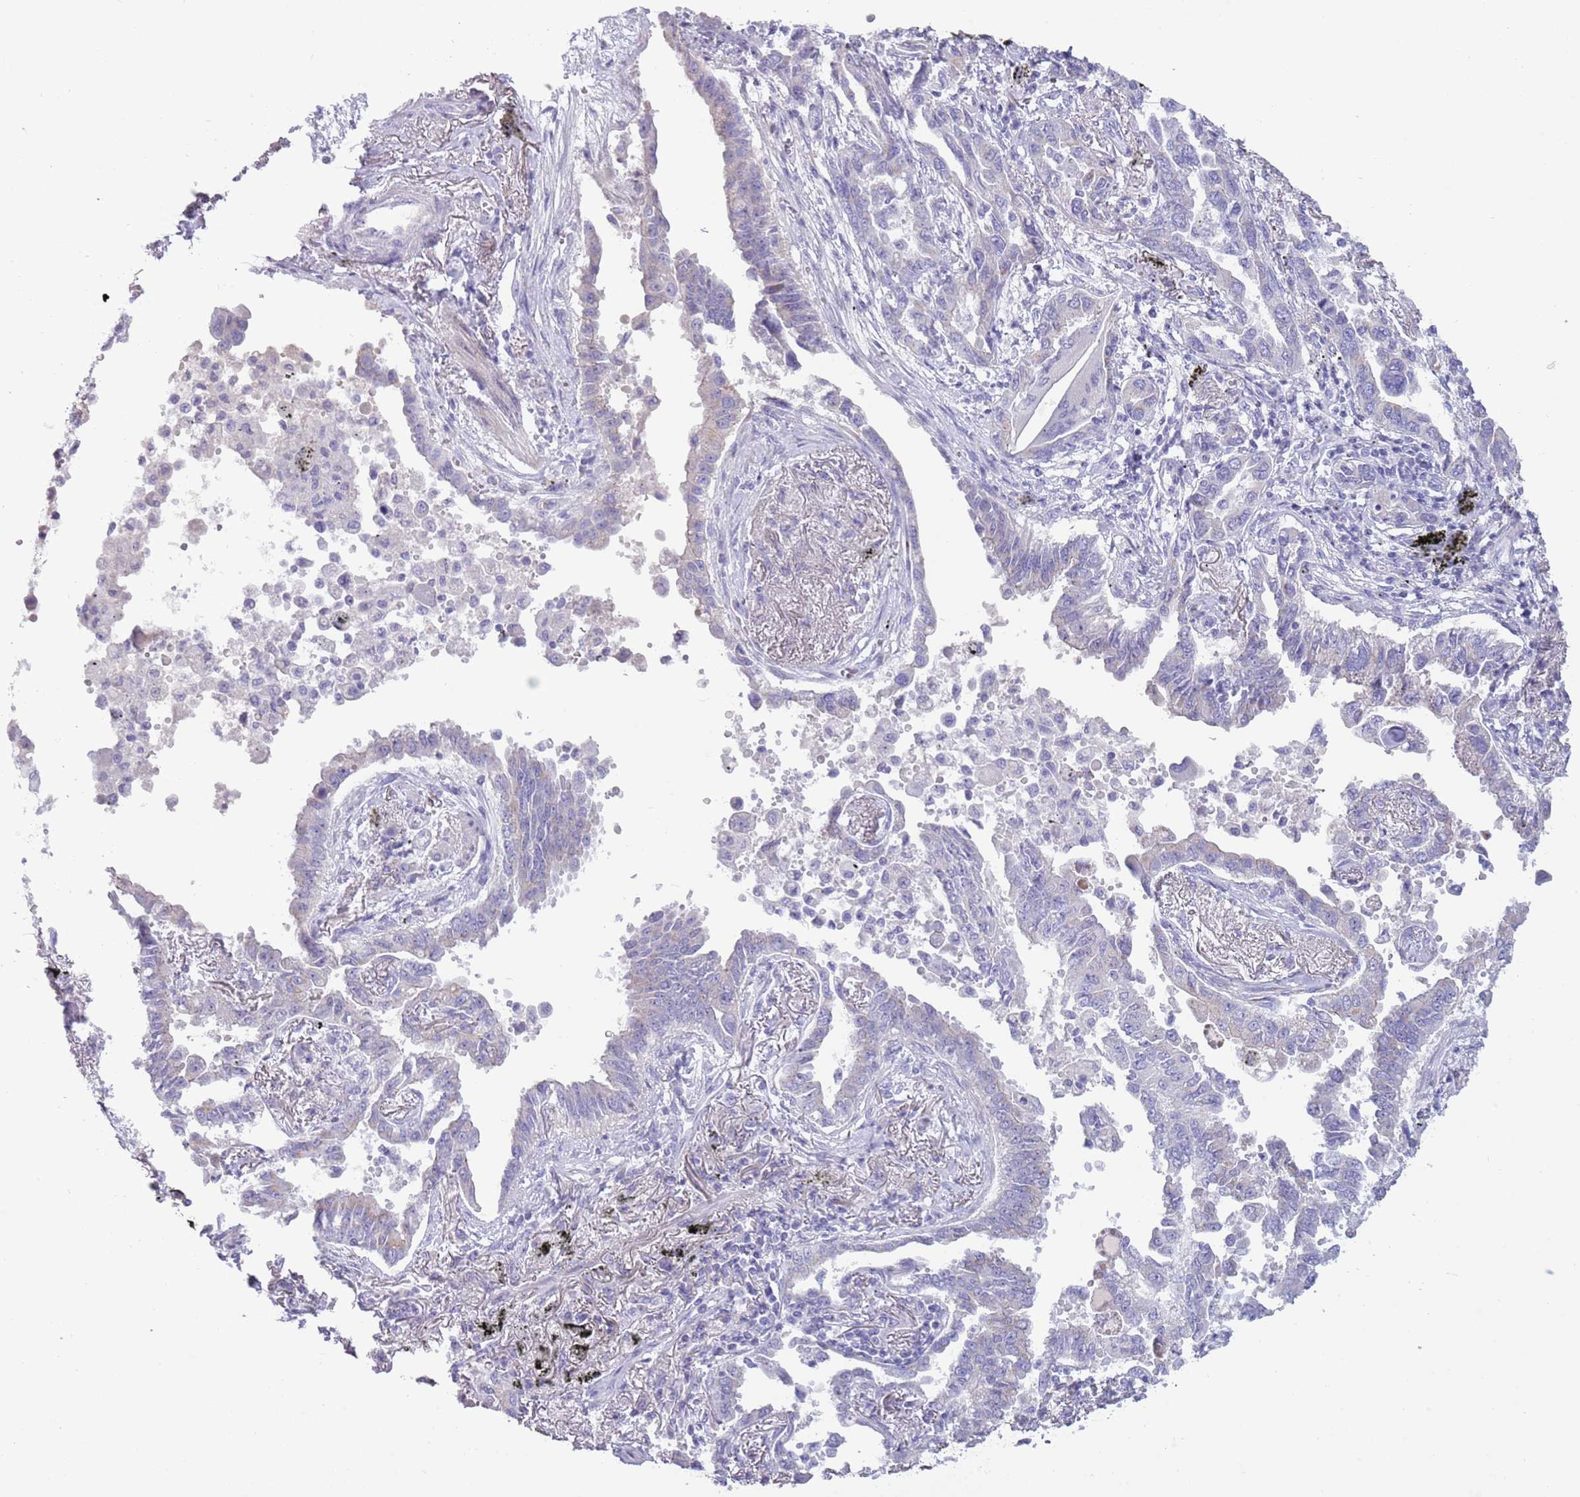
{"staining": {"intensity": "negative", "quantity": "none", "location": "none"}, "tissue": "lung cancer", "cell_type": "Tumor cells", "image_type": "cancer", "snomed": [{"axis": "morphology", "description": "Adenocarcinoma, NOS"}, {"axis": "topography", "description": "Lung"}], "caption": "Immunohistochemistry photomicrograph of lung cancer stained for a protein (brown), which reveals no expression in tumor cells. (DAB (3,3'-diaminobenzidine) immunohistochemistry (IHC) with hematoxylin counter stain).", "gene": "NBPF6", "patient": {"sex": "male", "age": 67}}